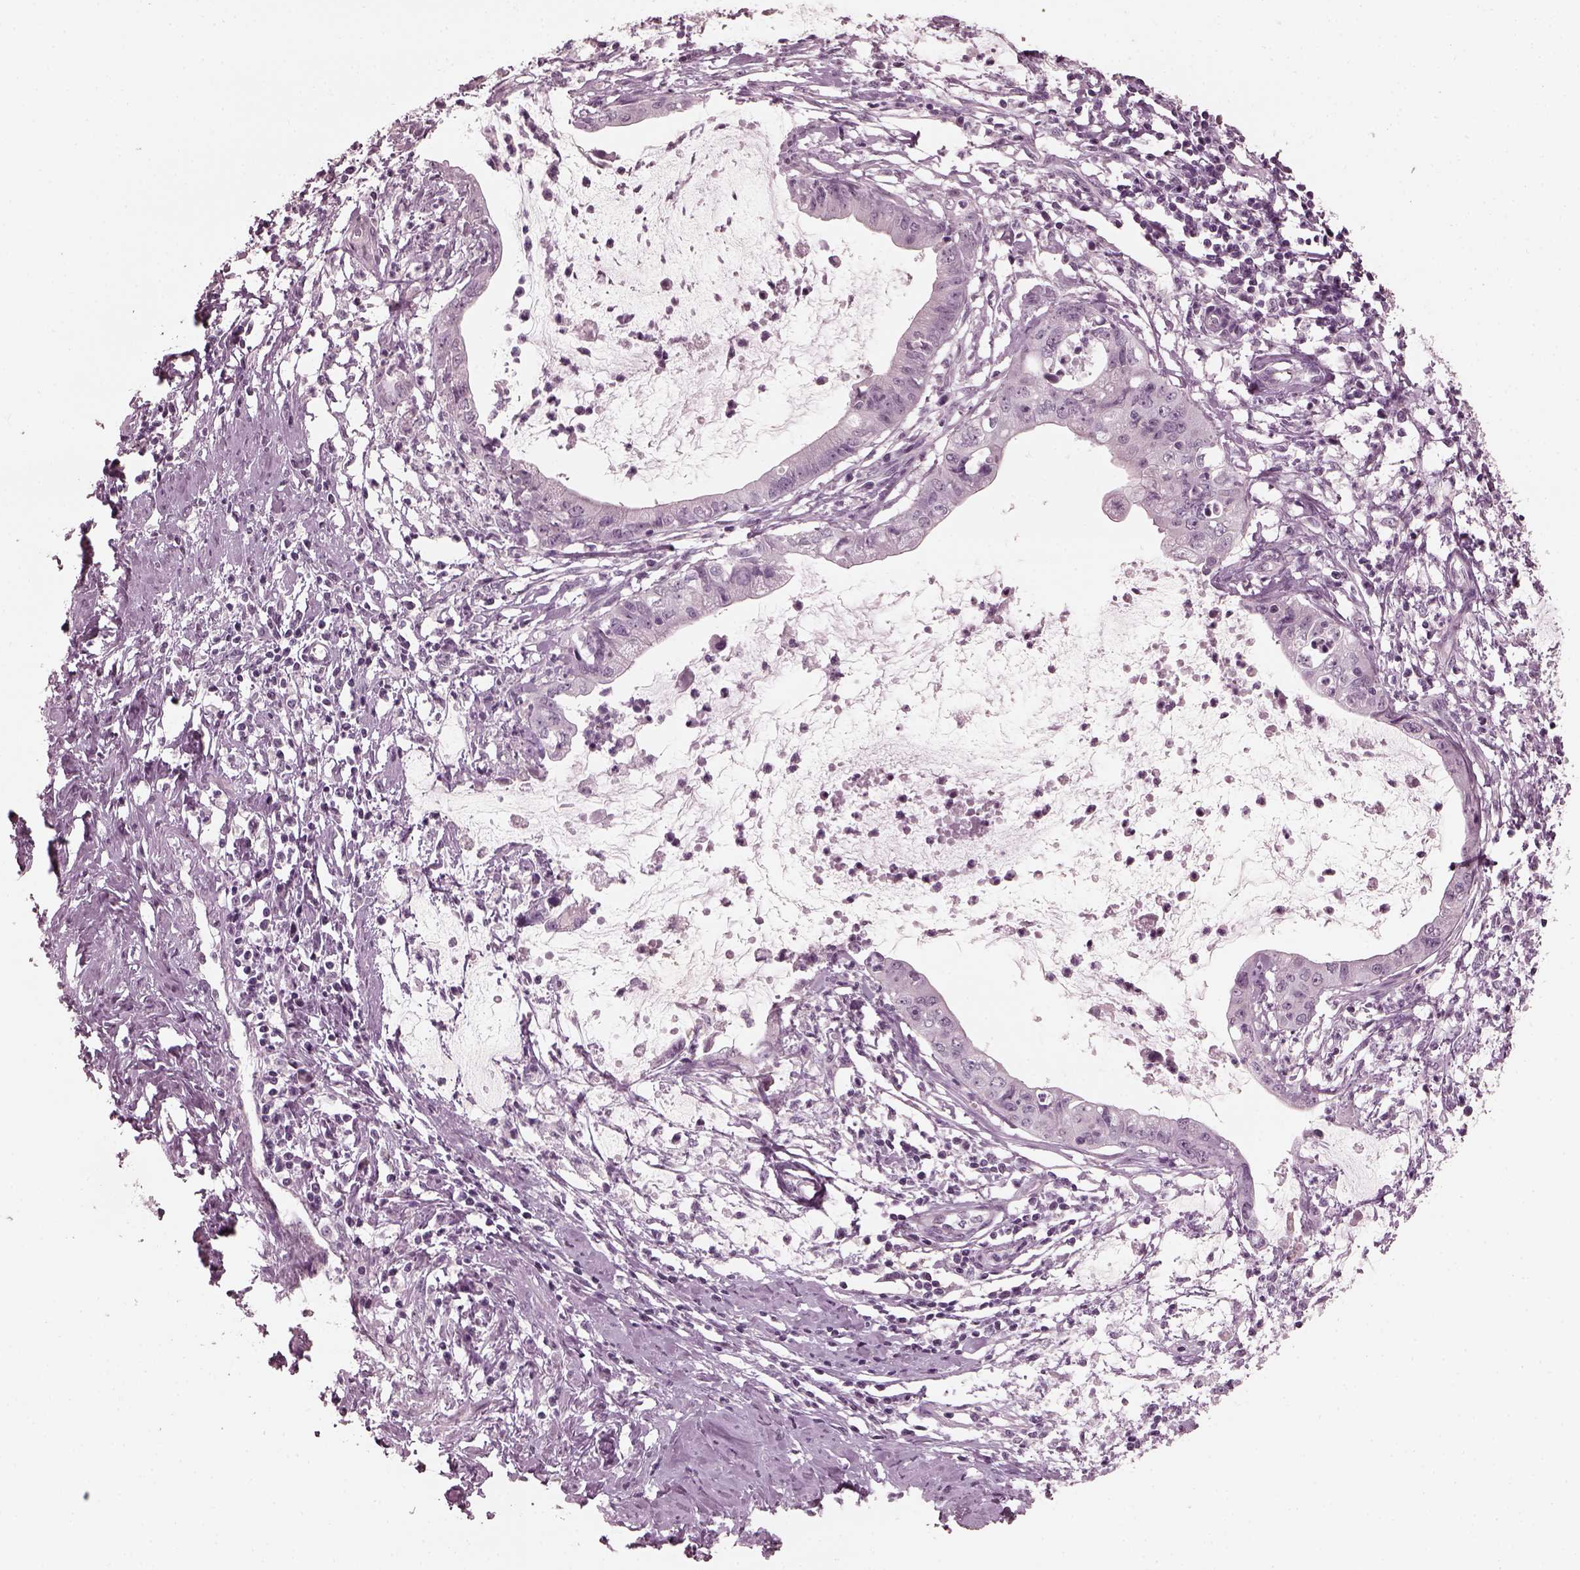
{"staining": {"intensity": "negative", "quantity": "none", "location": "none"}, "tissue": "cervical cancer", "cell_type": "Tumor cells", "image_type": "cancer", "snomed": [{"axis": "morphology", "description": "Normal tissue, NOS"}, {"axis": "morphology", "description": "Adenocarcinoma, NOS"}, {"axis": "topography", "description": "Cervix"}], "caption": "This is an IHC photomicrograph of cervical adenocarcinoma. There is no expression in tumor cells.", "gene": "OPTC", "patient": {"sex": "female", "age": 38}}